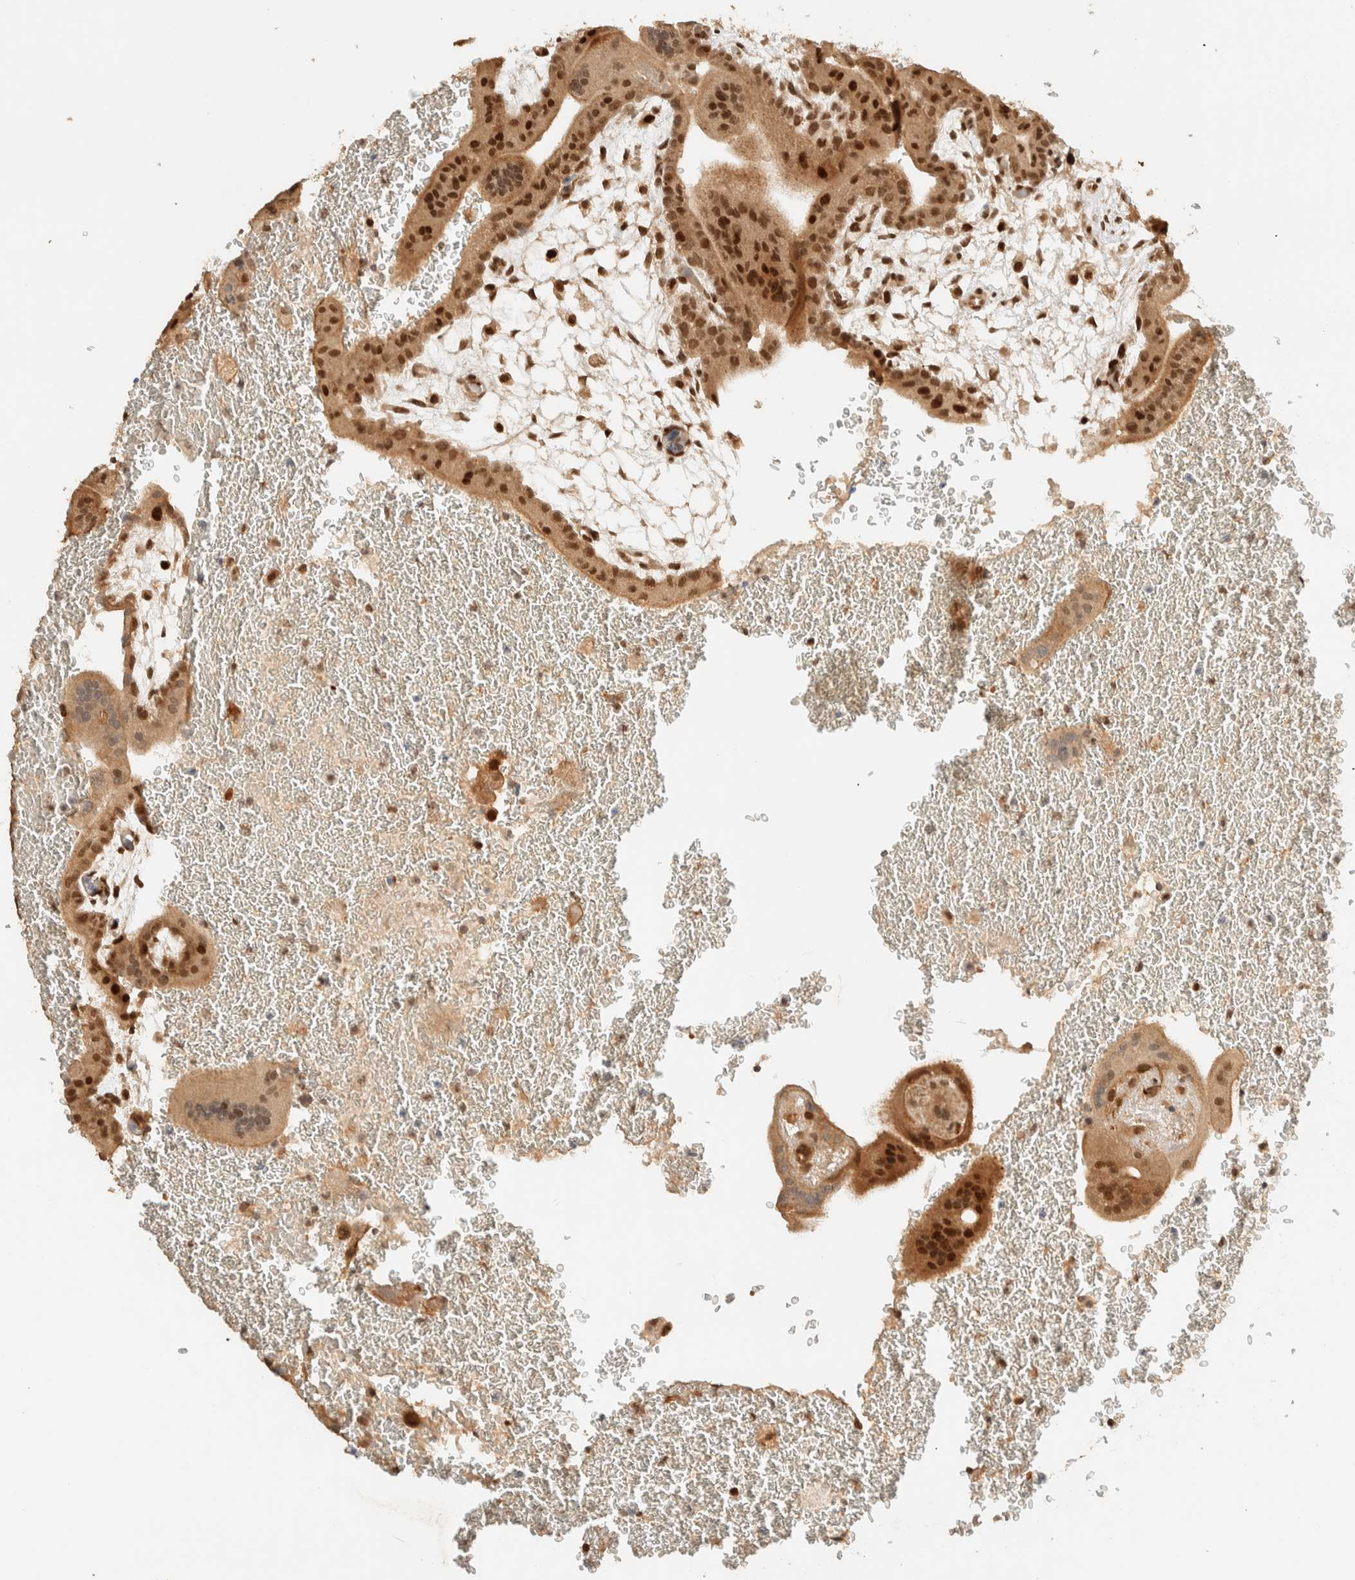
{"staining": {"intensity": "moderate", "quantity": "25%-75%", "location": "cytoplasmic/membranous,nuclear"}, "tissue": "placenta", "cell_type": "Decidual cells", "image_type": "normal", "snomed": [{"axis": "morphology", "description": "Normal tissue, NOS"}, {"axis": "topography", "description": "Placenta"}], "caption": "Immunohistochemical staining of benign human placenta displays medium levels of moderate cytoplasmic/membranous,nuclear positivity in about 25%-75% of decidual cells. (Stains: DAB in brown, nuclei in blue, Microscopy: brightfield microscopy at high magnification).", "gene": "ZBTB34", "patient": {"sex": "female", "age": 35}}